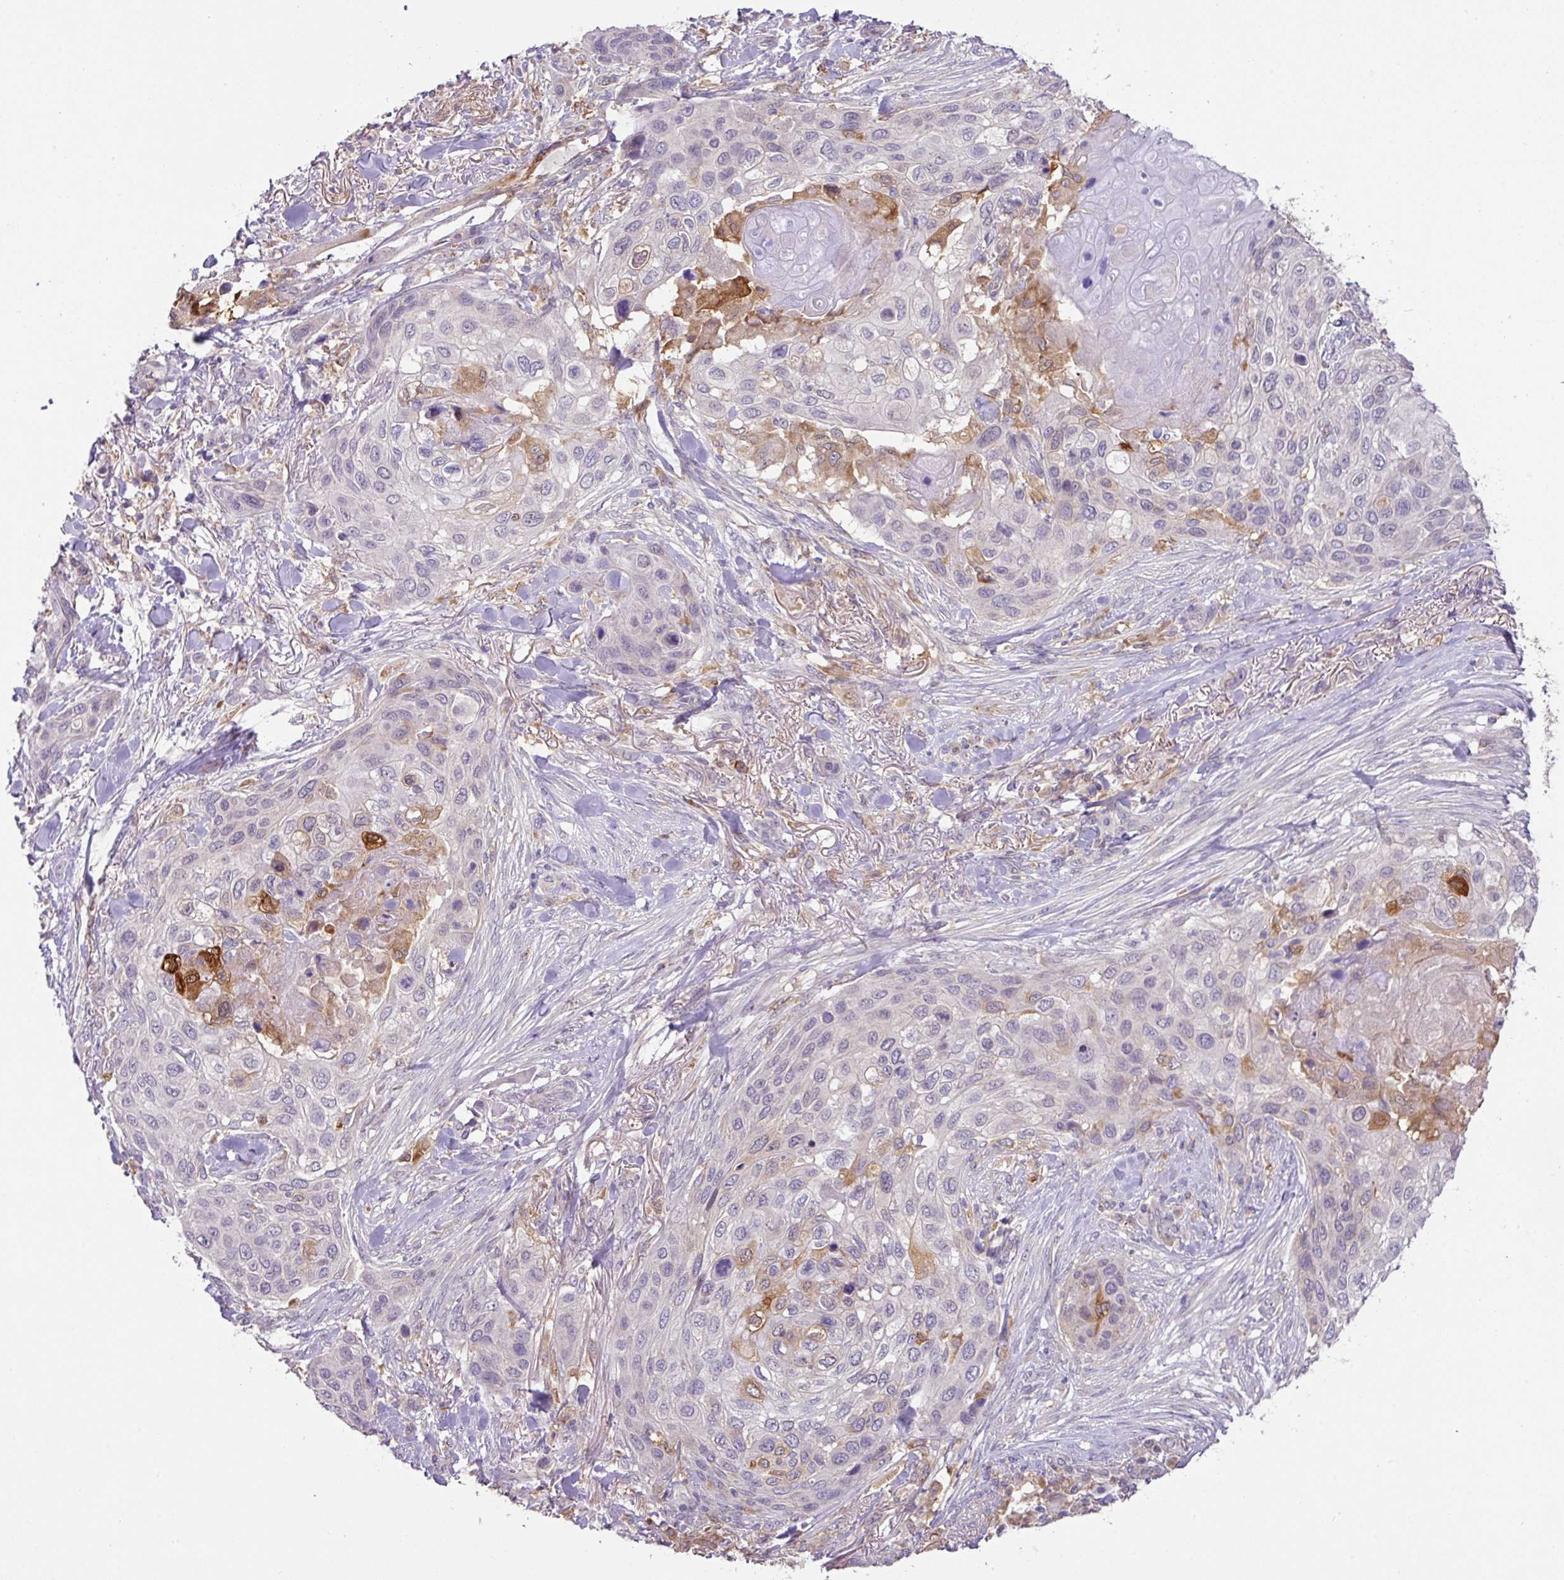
{"staining": {"intensity": "strong", "quantity": "<25%", "location": "cytoplasmic/membranous,nuclear"}, "tissue": "skin cancer", "cell_type": "Tumor cells", "image_type": "cancer", "snomed": [{"axis": "morphology", "description": "Squamous cell carcinoma, NOS"}, {"axis": "topography", "description": "Skin"}], "caption": "The image exhibits staining of skin cancer (squamous cell carcinoma), revealing strong cytoplasmic/membranous and nuclear protein positivity (brown color) within tumor cells.", "gene": "GCNT7", "patient": {"sex": "female", "age": 87}}